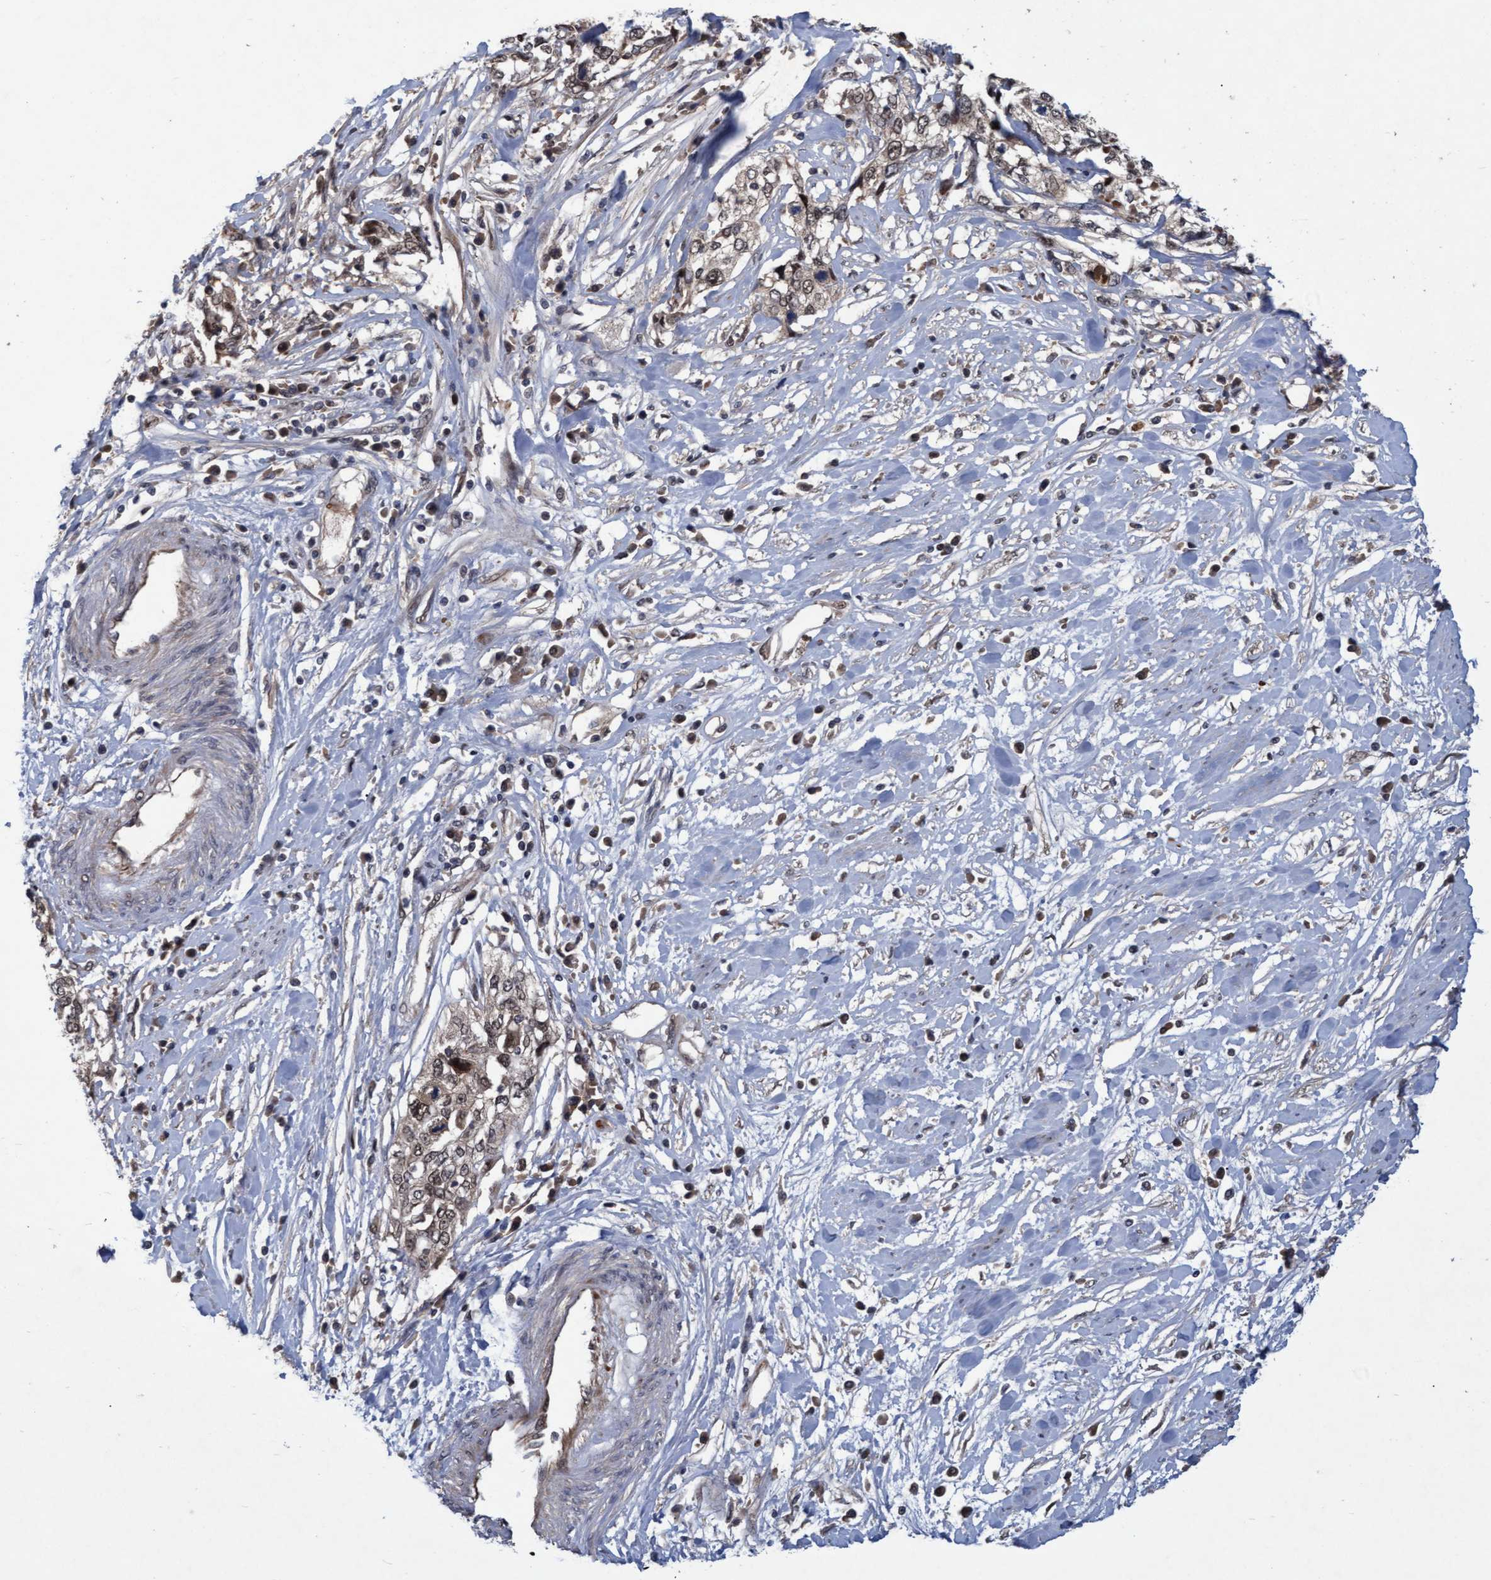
{"staining": {"intensity": "weak", "quantity": "25%-75%", "location": "nuclear"}, "tissue": "cervical cancer", "cell_type": "Tumor cells", "image_type": "cancer", "snomed": [{"axis": "morphology", "description": "Squamous cell carcinoma, NOS"}, {"axis": "topography", "description": "Cervix"}], "caption": "A micrograph showing weak nuclear staining in about 25%-75% of tumor cells in squamous cell carcinoma (cervical), as visualized by brown immunohistochemical staining.", "gene": "PSMB6", "patient": {"sex": "female", "age": 57}}